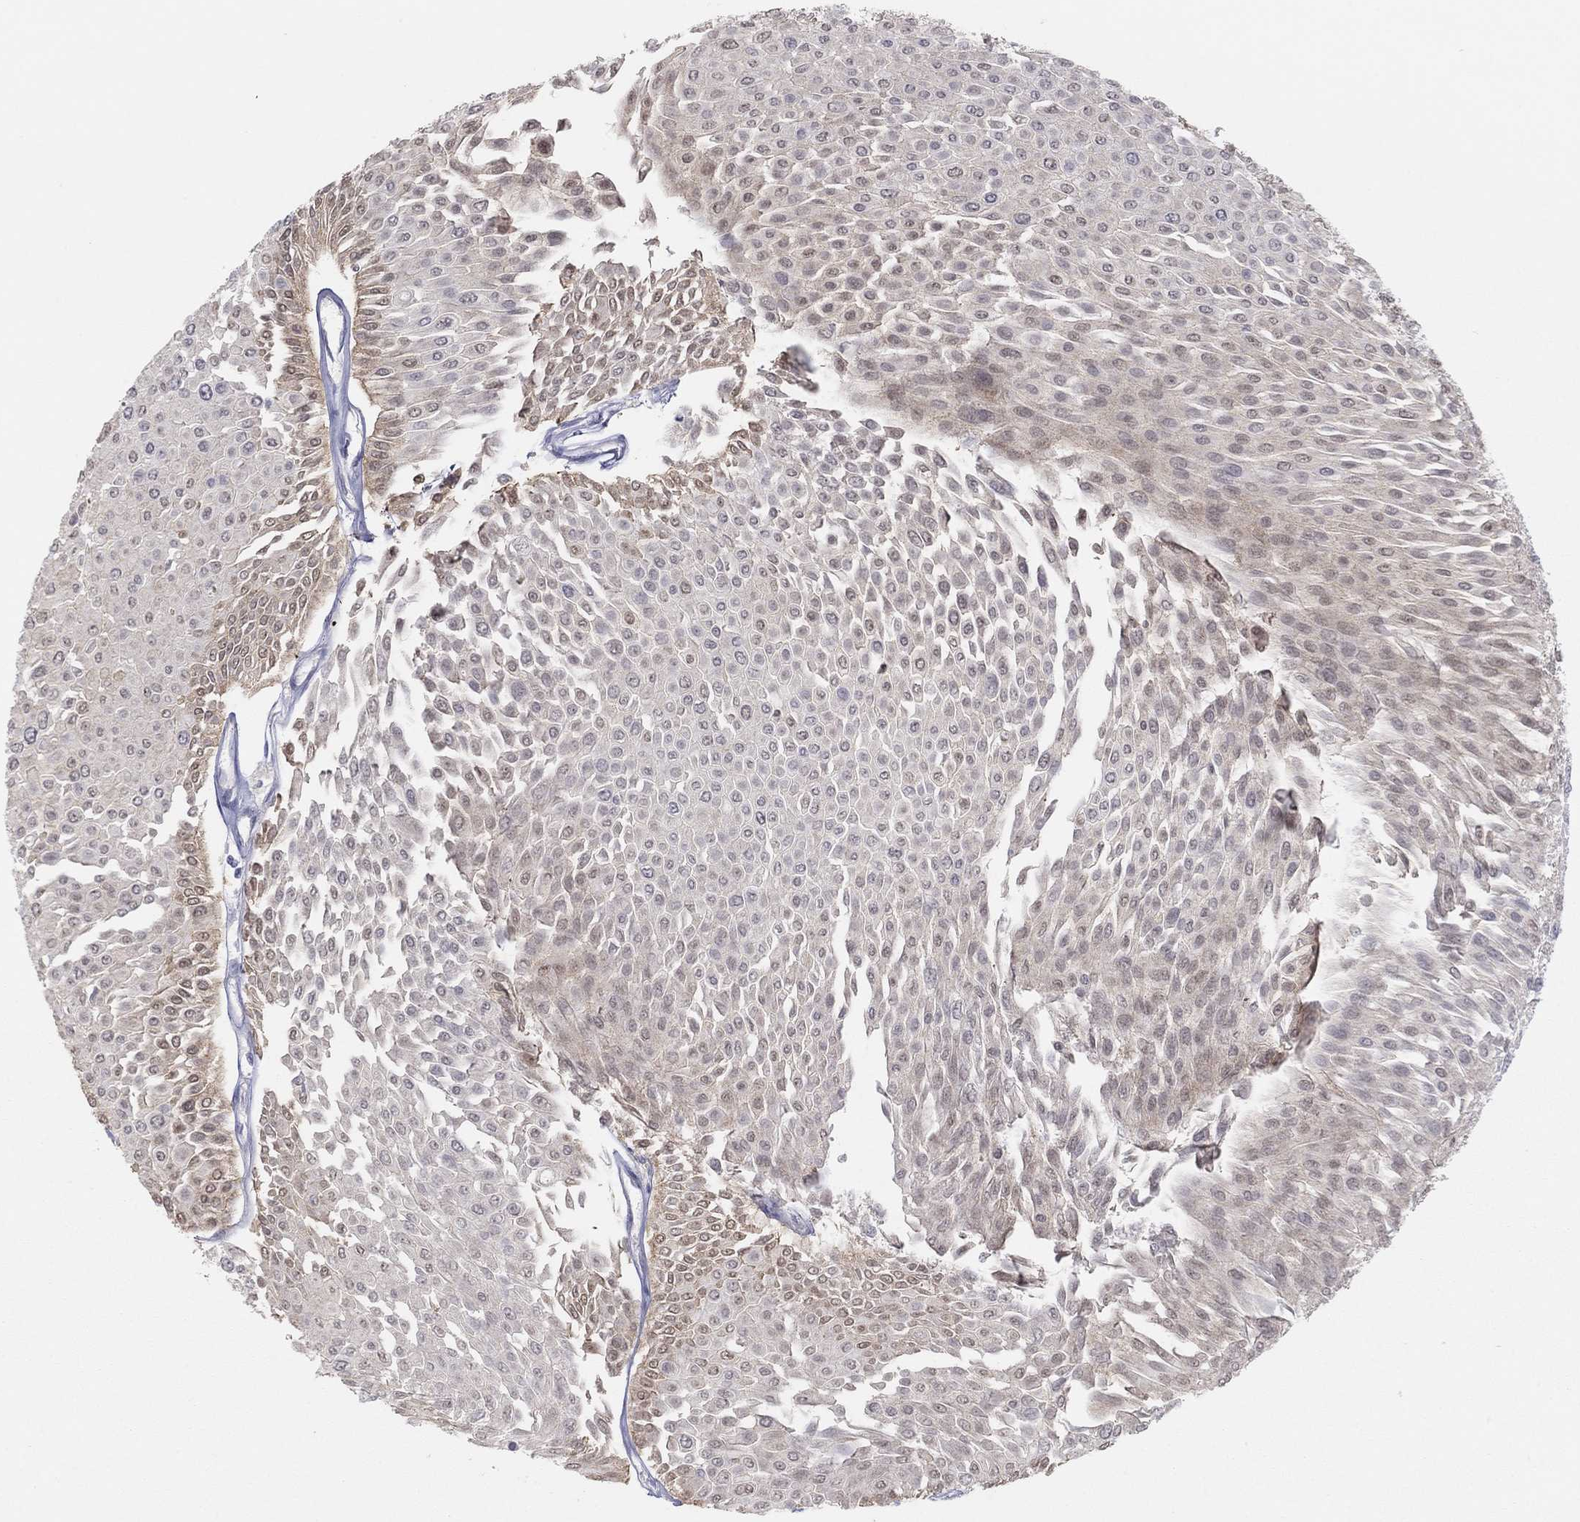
{"staining": {"intensity": "weak", "quantity": "25%-75%", "location": "cytoplasmic/membranous"}, "tissue": "urothelial cancer", "cell_type": "Tumor cells", "image_type": "cancer", "snomed": [{"axis": "morphology", "description": "Urothelial carcinoma, Low grade"}, {"axis": "topography", "description": "Urinary bladder"}], "caption": "Urothelial cancer stained with DAB (3,3'-diaminobenzidine) immunohistochemistry (IHC) exhibits low levels of weak cytoplasmic/membranous positivity in approximately 25%-75% of tumor cells. The protein is stained brown, and the nuclei are stained in blue (DAB (3,3'-diaminobenzidine) IHC with brightfield microscopy, high magnification).", "gene": "PDXK", "patient": {"sex": "male", "age": 67}}